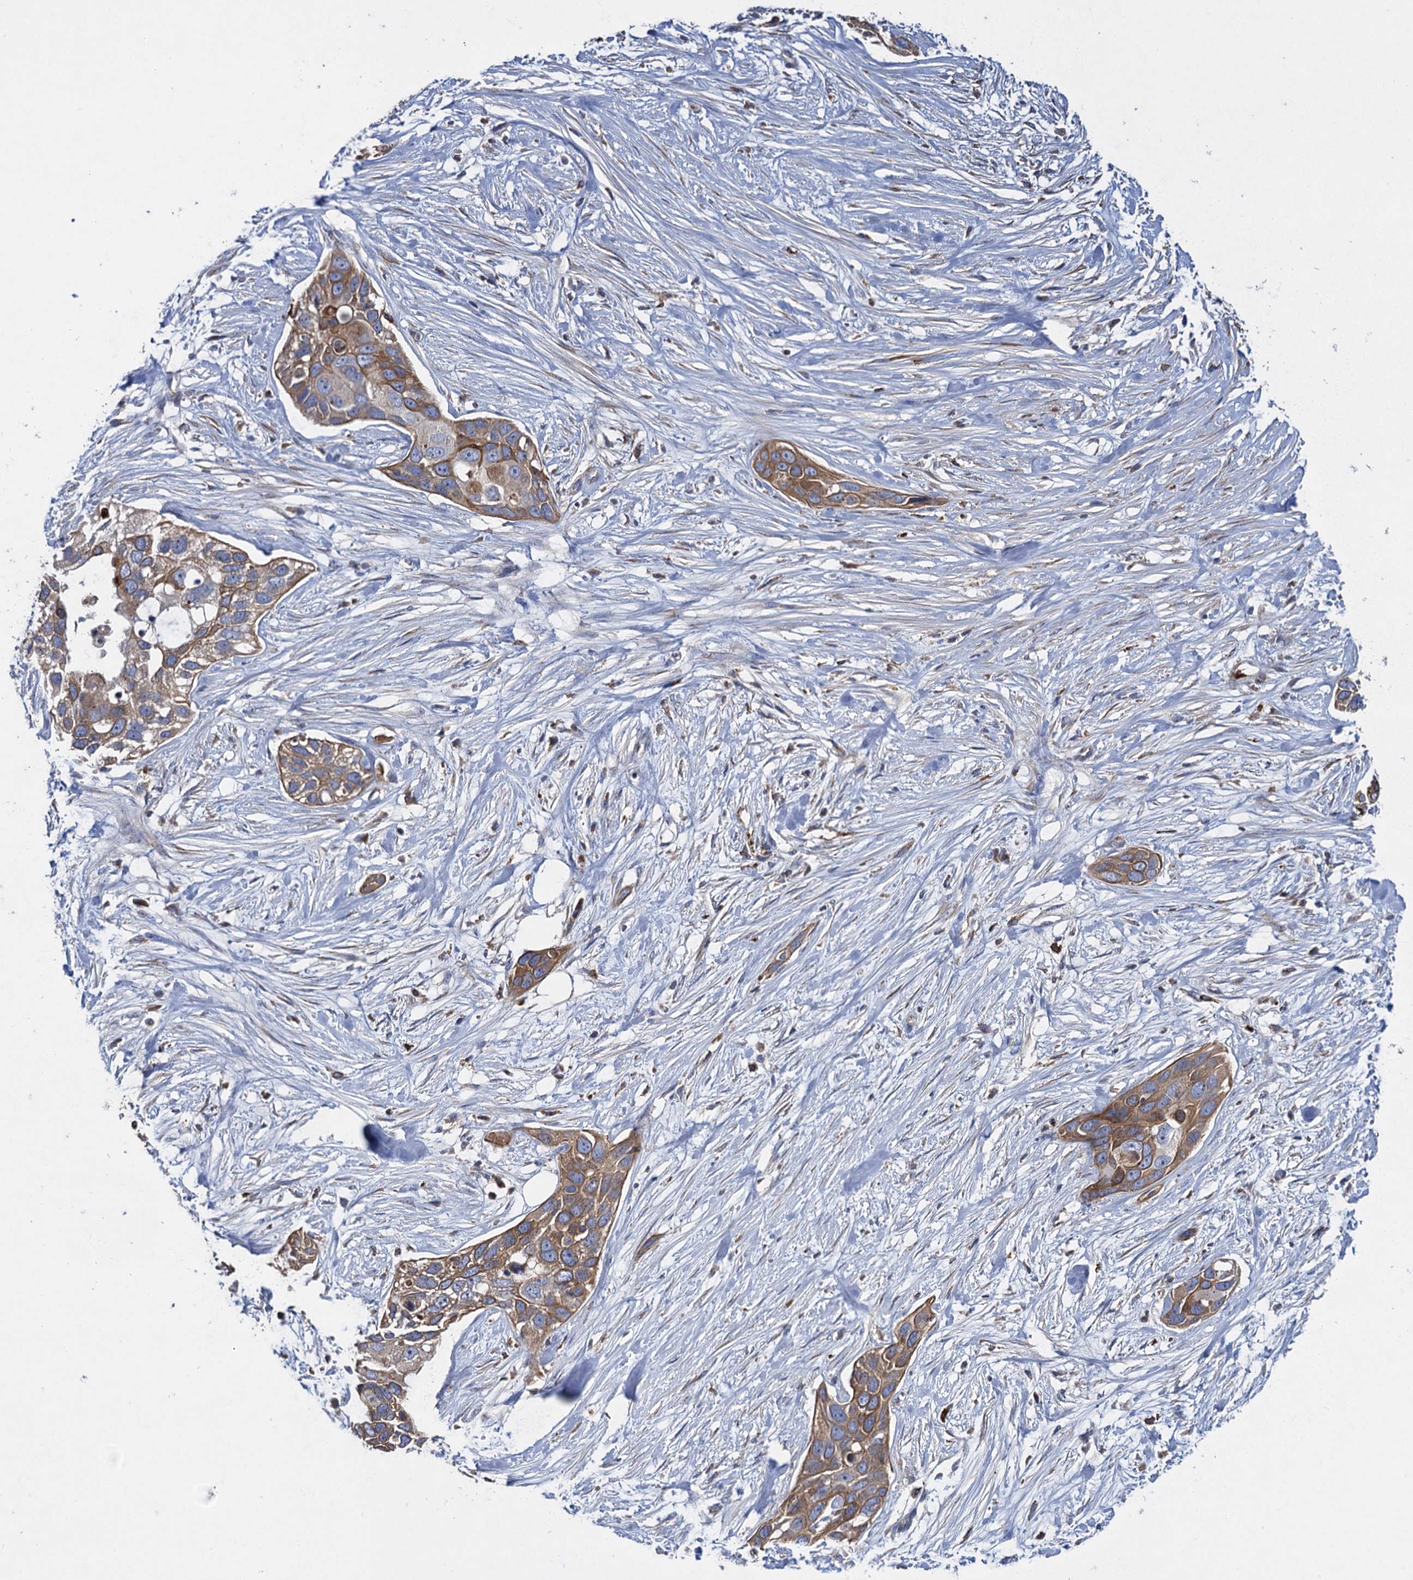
{"staining": {"intensity": "moderate", "quantity": ">75%", "location": "cytoplasmic/membranous"}, "tissue": "pancreatic cancer", "cell_type": "Tumor cells", "image_type": "cancer", "snomed": [{"axis": "morphology", "description": "Adenocarcinoma, NOS"}, {"axis": "topography", "description": "Pancreas"}], "caption": "Pancreatic cancer (adenocarcinoma) stained with a brown dye reveals moderate cytoplasmic/membranous positive staining in approximately >75% of tumor cells.", "gene": "TXNDC11", "patient": {"sex": "female", "age": 60}}